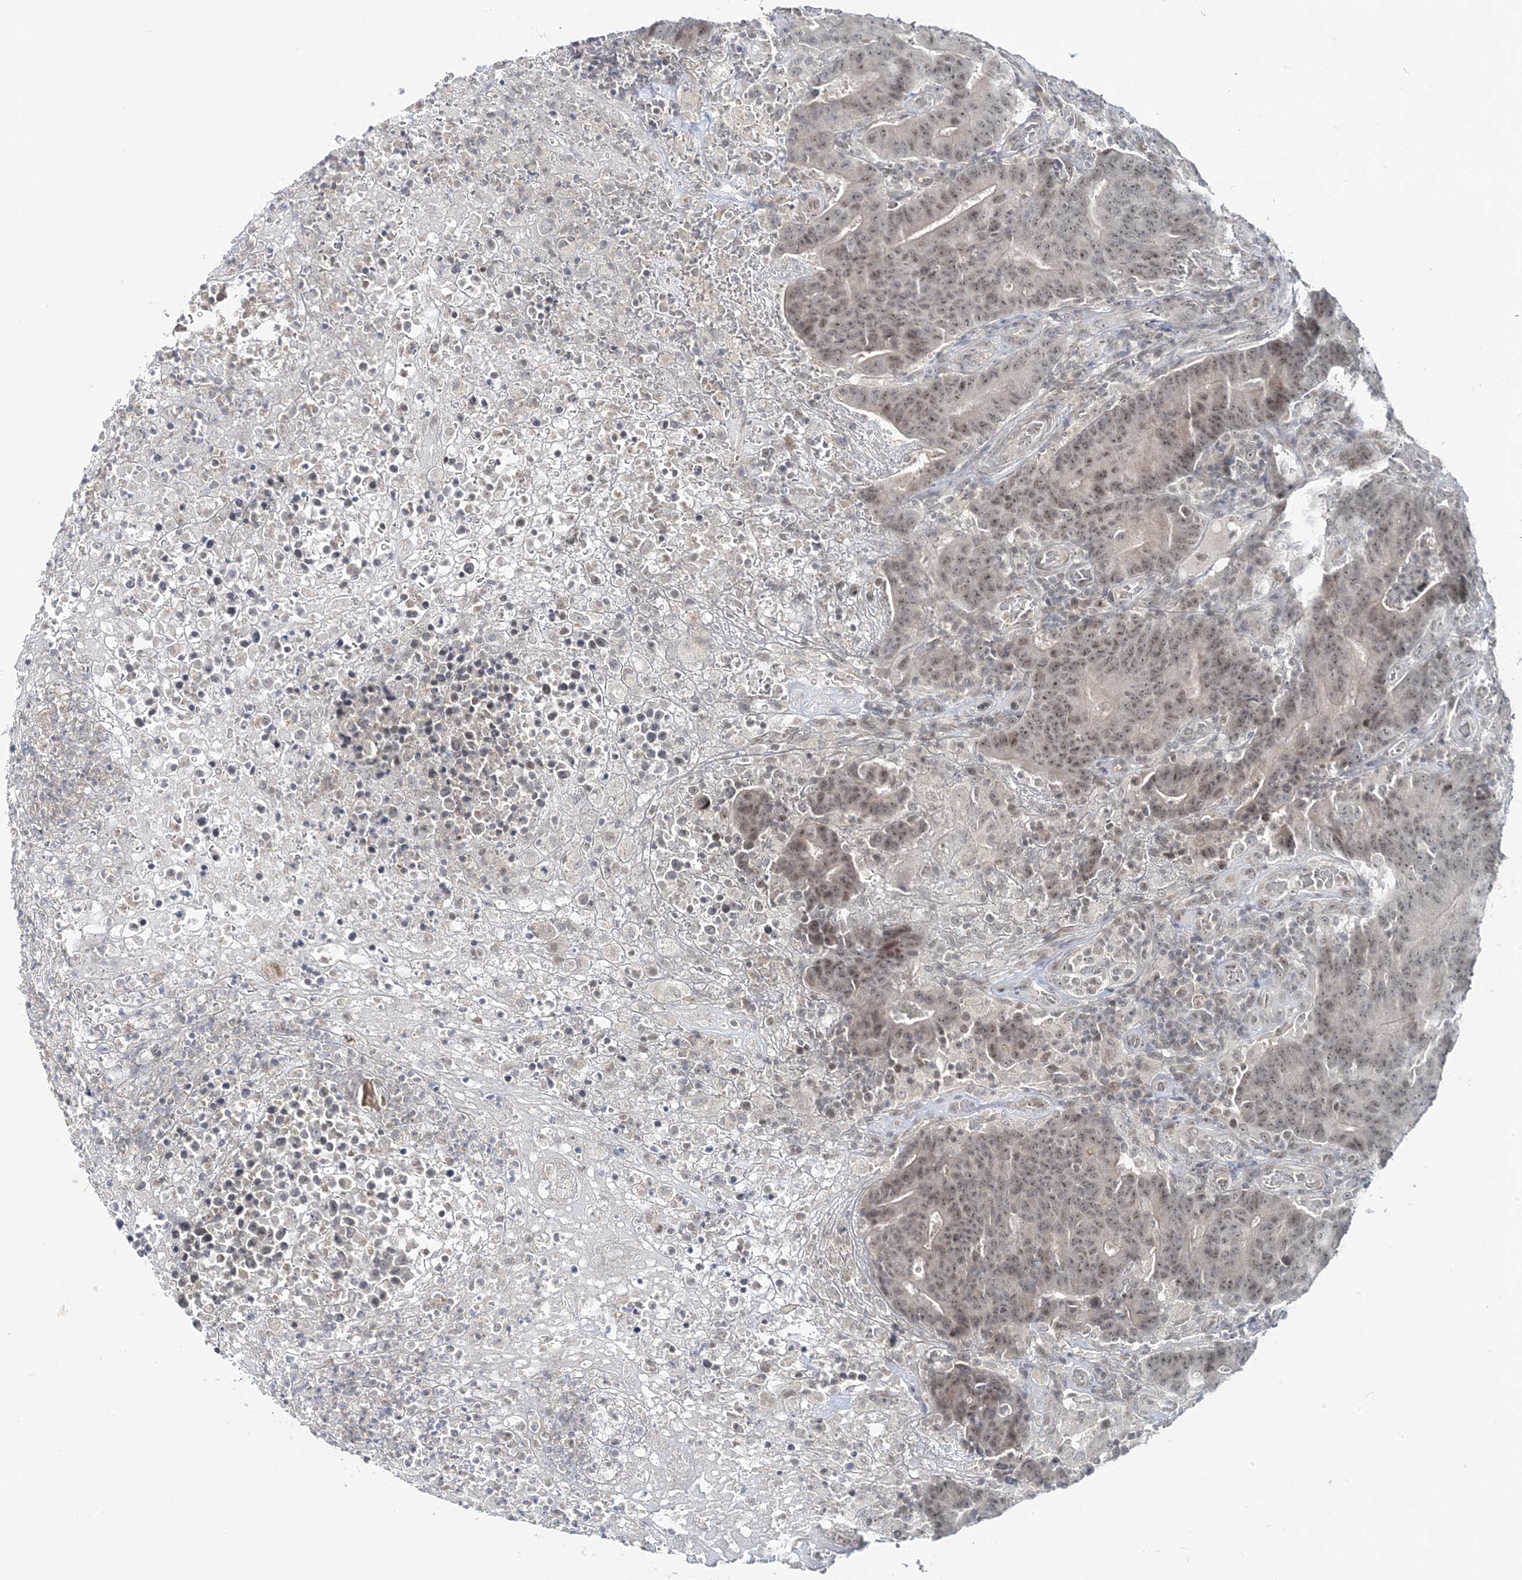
{"staining": {"intensity": "weak", "quantity": ">75%", "location": "nuclear"}, "tissue": "colorectal cancer", "cell_type": "Tumor cells", "image_type": "cancer", "snomed": [{"axis": "morphology", "description": "Normal tissue, NOS"}, {"axis": "morphology", "description": "Adenocarcinoma, NOS"}, {"axis": "topography", "description": "Colon"}], "caption": "Colorectal cancer tissue displays weak nuclear positivity in approximately >75% of tumor cells, visualized by immunohistochemistry.", "gene": "LEXM", "patient": {"sex": "female", "age": 75}}